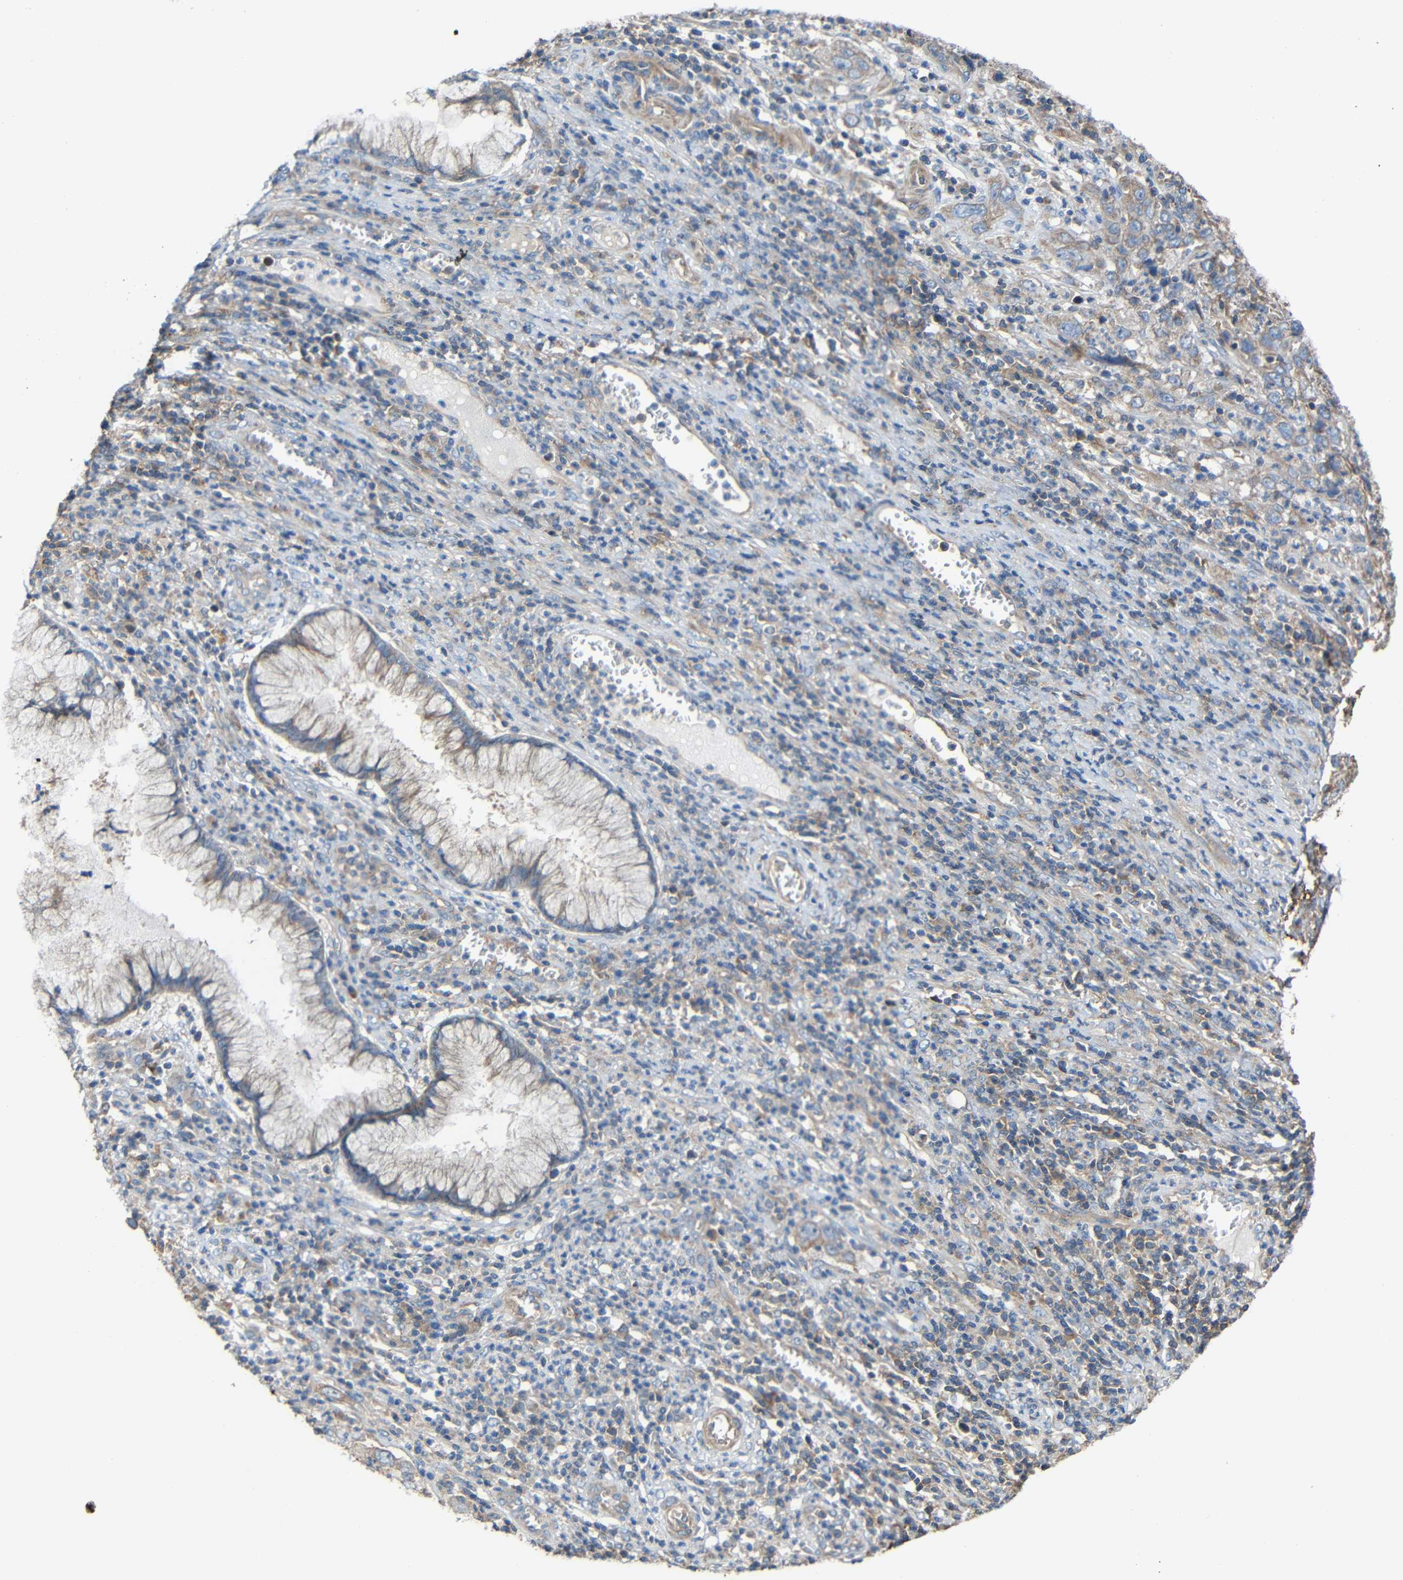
{"staining": {"intensity": "weak", "quantity": "<25%", "location": "cytoplasmic/membranous"}, "tissue": "cervical cancer", "cell_type": "Tumor cells", "image_type": "cancer", "snomed": [{"axis": "morphology", "description": "Squamous cell carcinoma, NOS"}, {"axis": "topography", "description": "Cervix"}], "caption": "Cervical cancer (squamous cell carcinoma) stained for a protein using immunohistochemistry reveals no staining tumor cells.", "gene": "RHOT2", "patient": {"sex": "female", "age": 32}}